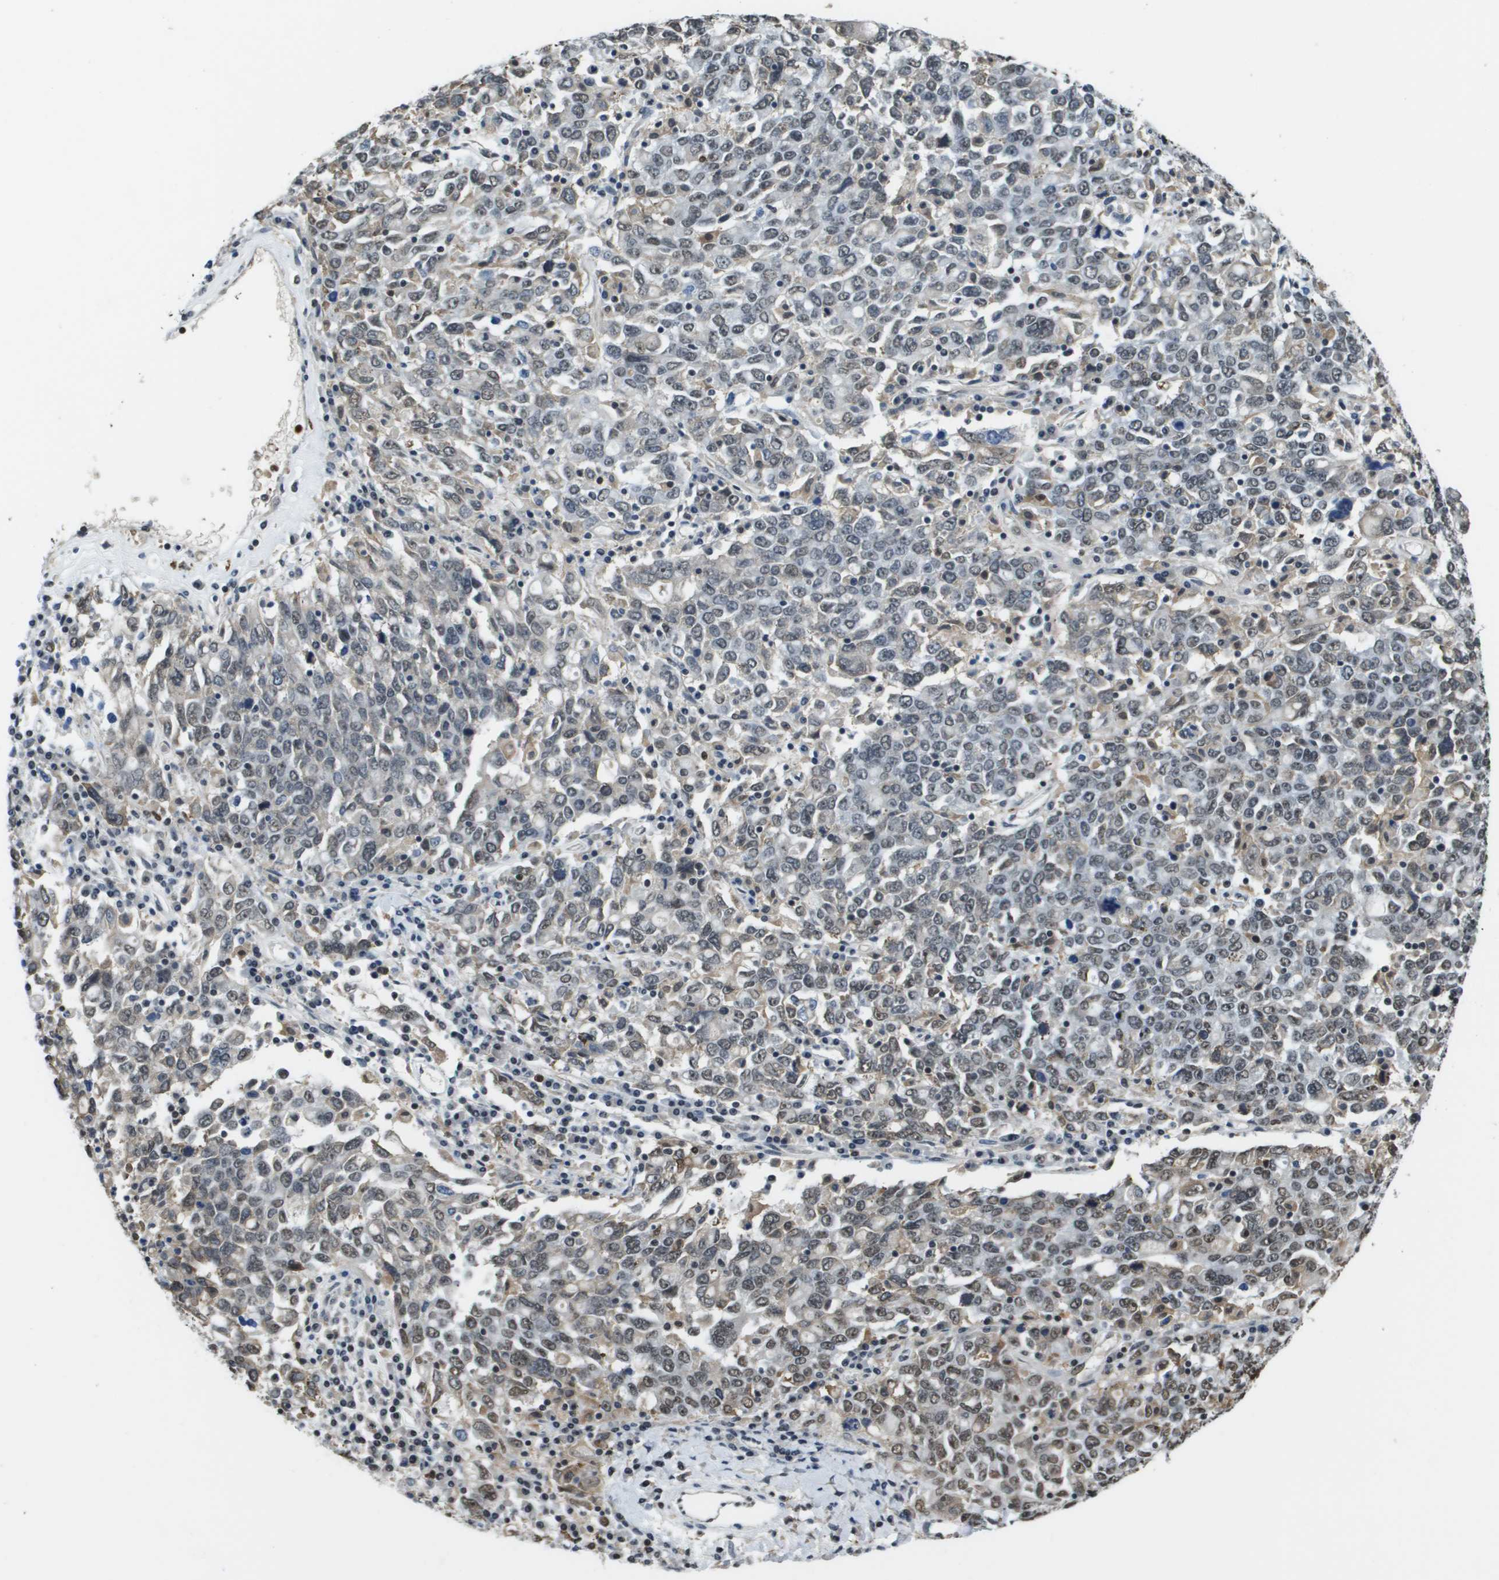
{"staining": {"intensity": "moderate", "quantity": "<25%", "location": "nuclear"}, "tissue": "ovarian cancer", "cell_type": "Tumor cells", "image_type": "cancer", "snomed": [{"axis": "morphology", "description": "Carcinoma, endometroid"}, {"axis": "topography", "description": "Ovary"}], "caption": "Ovarian cancer (endometroid carcinoma) stained for a protein (brown) displays moderate nuclear positive staining in about <25% of tumor cells.", "gene": "EP400", "patient": {"sex": "female", "age": 62}}